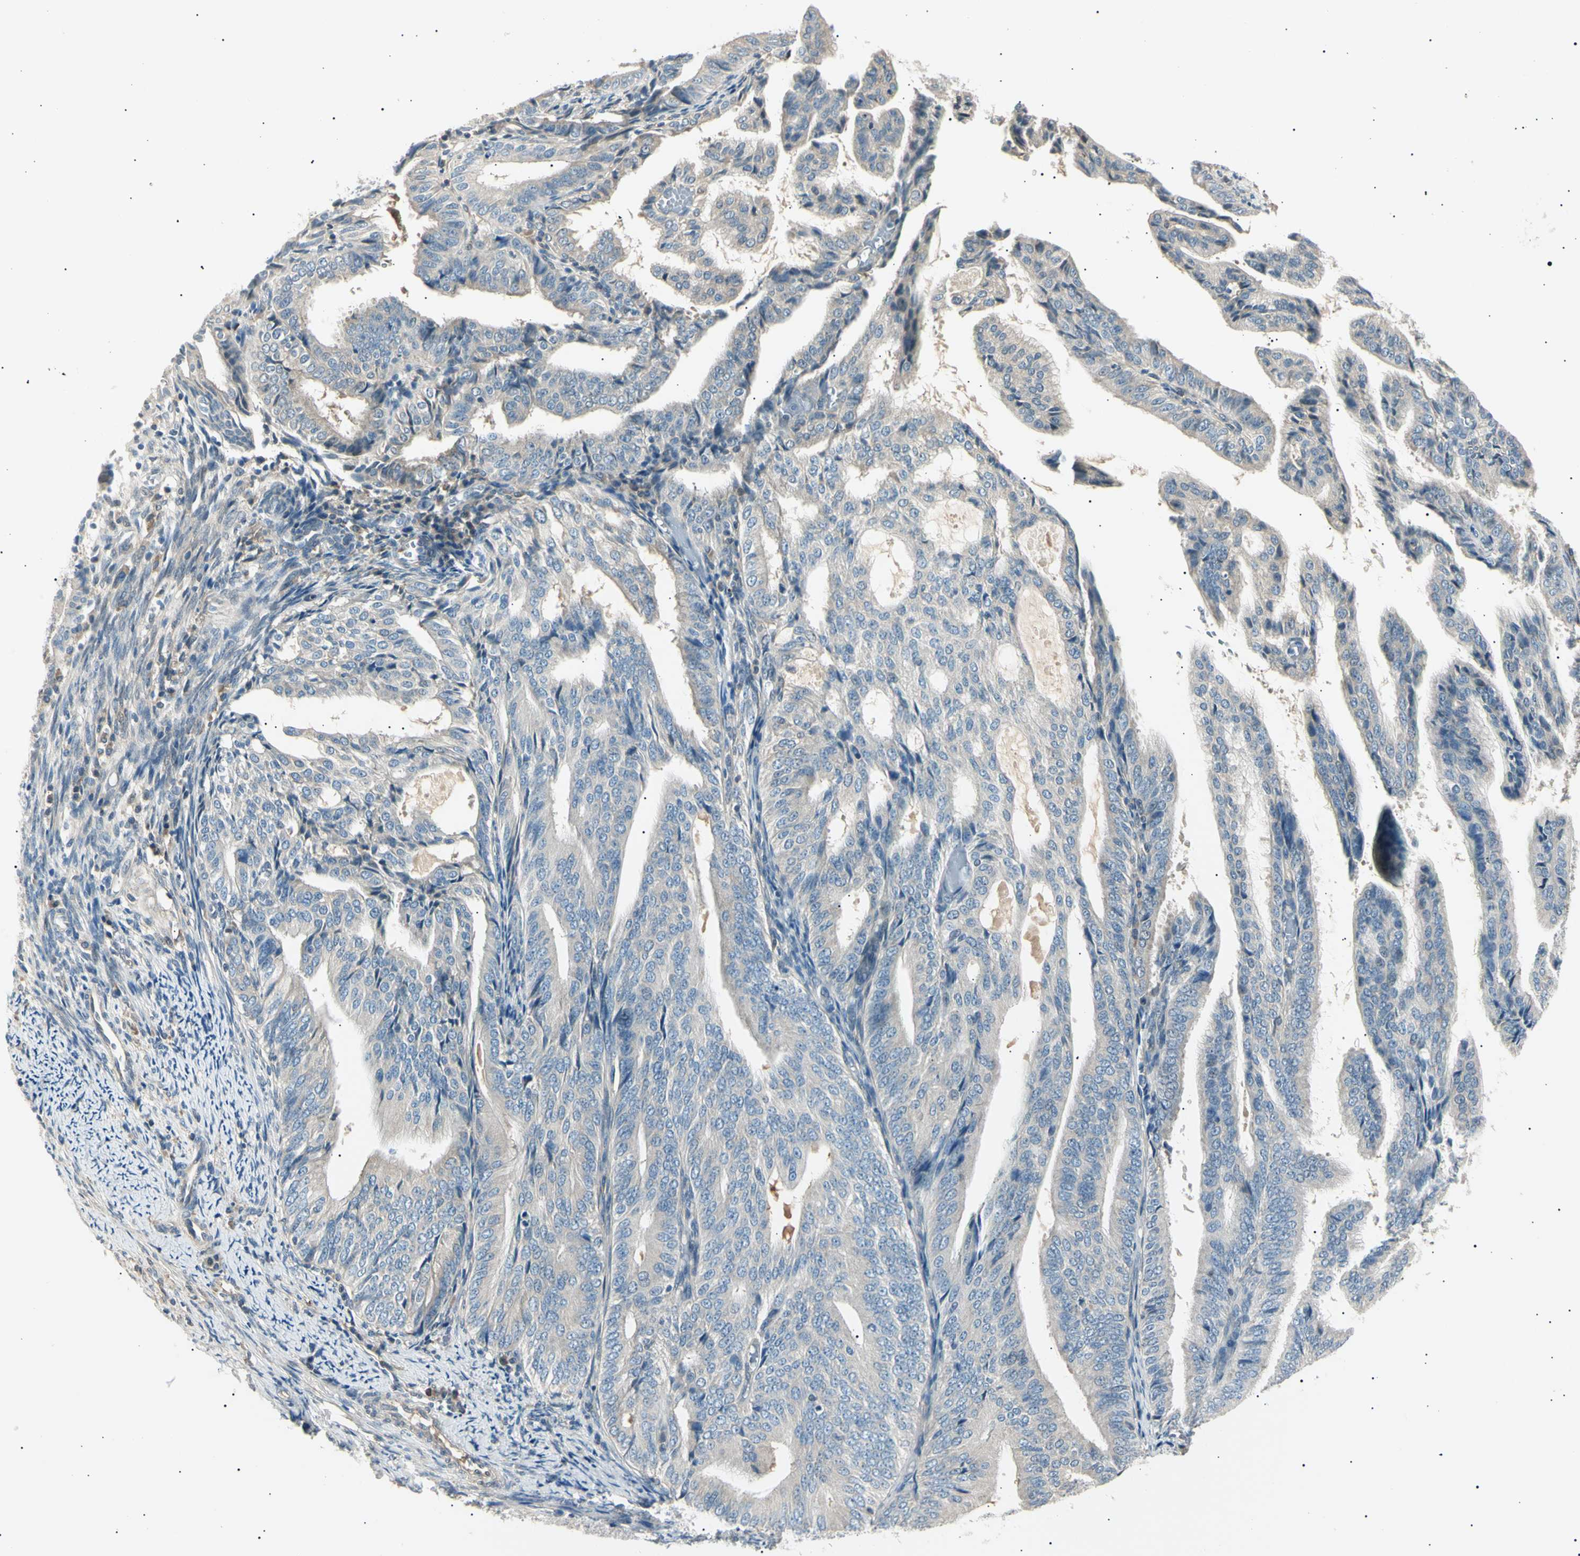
{"staining": {"intensity": "weak", "quantity": "25%-75%", "location": "cytoplasmic/membranous"}, "tissue": "endometrial cancer", "cell_type": "Tumor cells", "image_type": "cancer", "snomed": [{"axis": "morphology", "description": "Adenocarcinoma, NOS"}, {"axis": "topography", "description": "Endometrium"}], "caption": "Immunohistochemistry (IHC) (DAB) staining of human endometrial adenocarcinoma demonstrates weak cytoplasmic/membranous protein positivity in approximately 25%-75% of tumor cells.", "gene": "LHPP", "patient": {"sex": "female", "age": 58}}